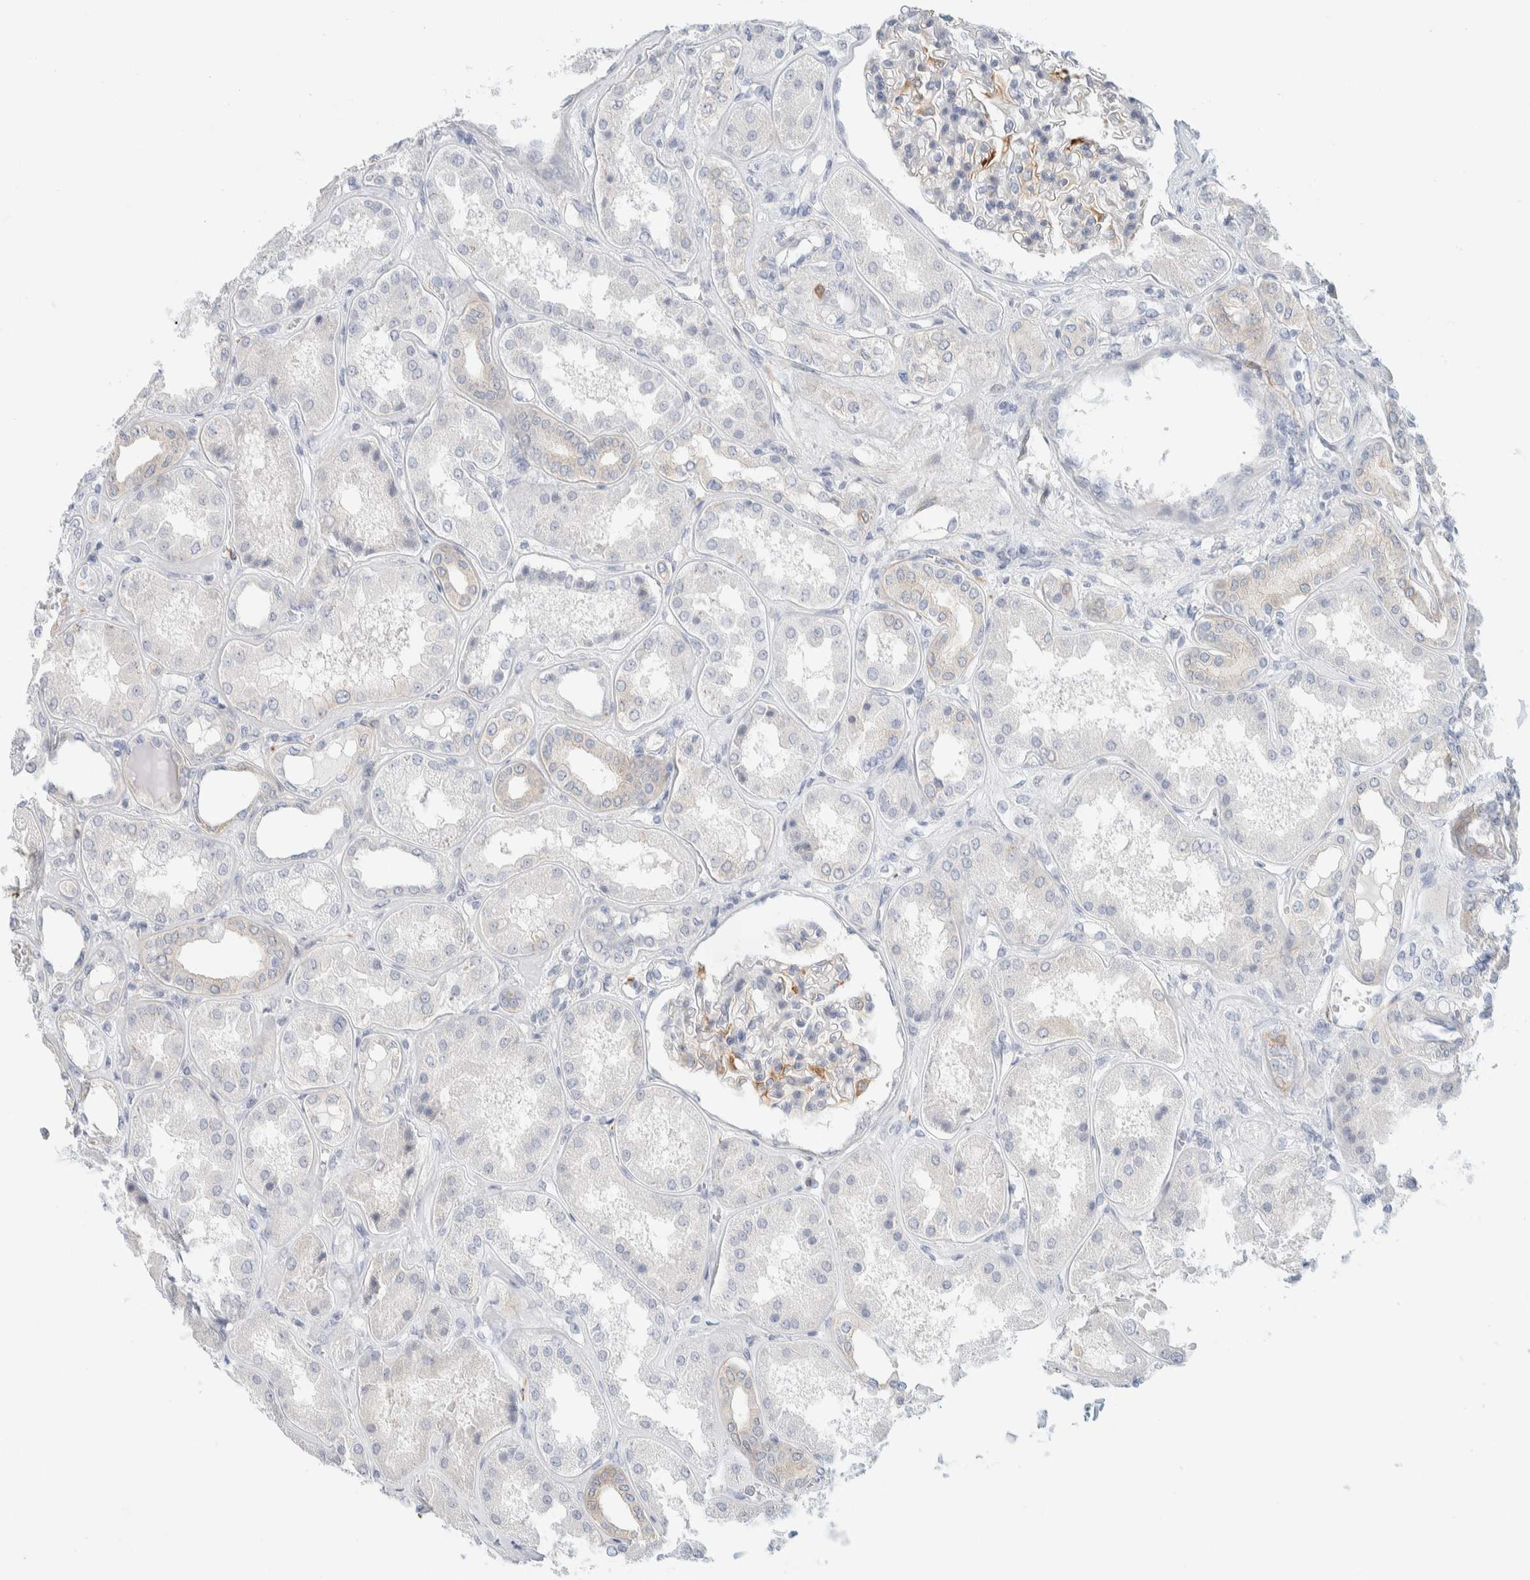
{"staining": {"intensity": "negative", "quantity": "none", "location": "none"}, "tissue": "kidney", "cell_type": "Cells in glomeruli", "image_type": "normal", "snomed": [{"axis": "morphology", "description": "Normal tissue, NOS"}, {"axis": "topography", "description": "Kidney"}], "caption": "Immunohistochemistry photomicrograph of unremarkable kidney: kidney stained with DAB exhibits no significant protein staining in cells in glomeruli. The staining is performed using DAB (3,3'-diaminobenzidine) brown chromogen with nuclei counter-stained in using hematoxylin.", "gene": "ATCAY", "patient": {"sex": "female", "age": 56}}